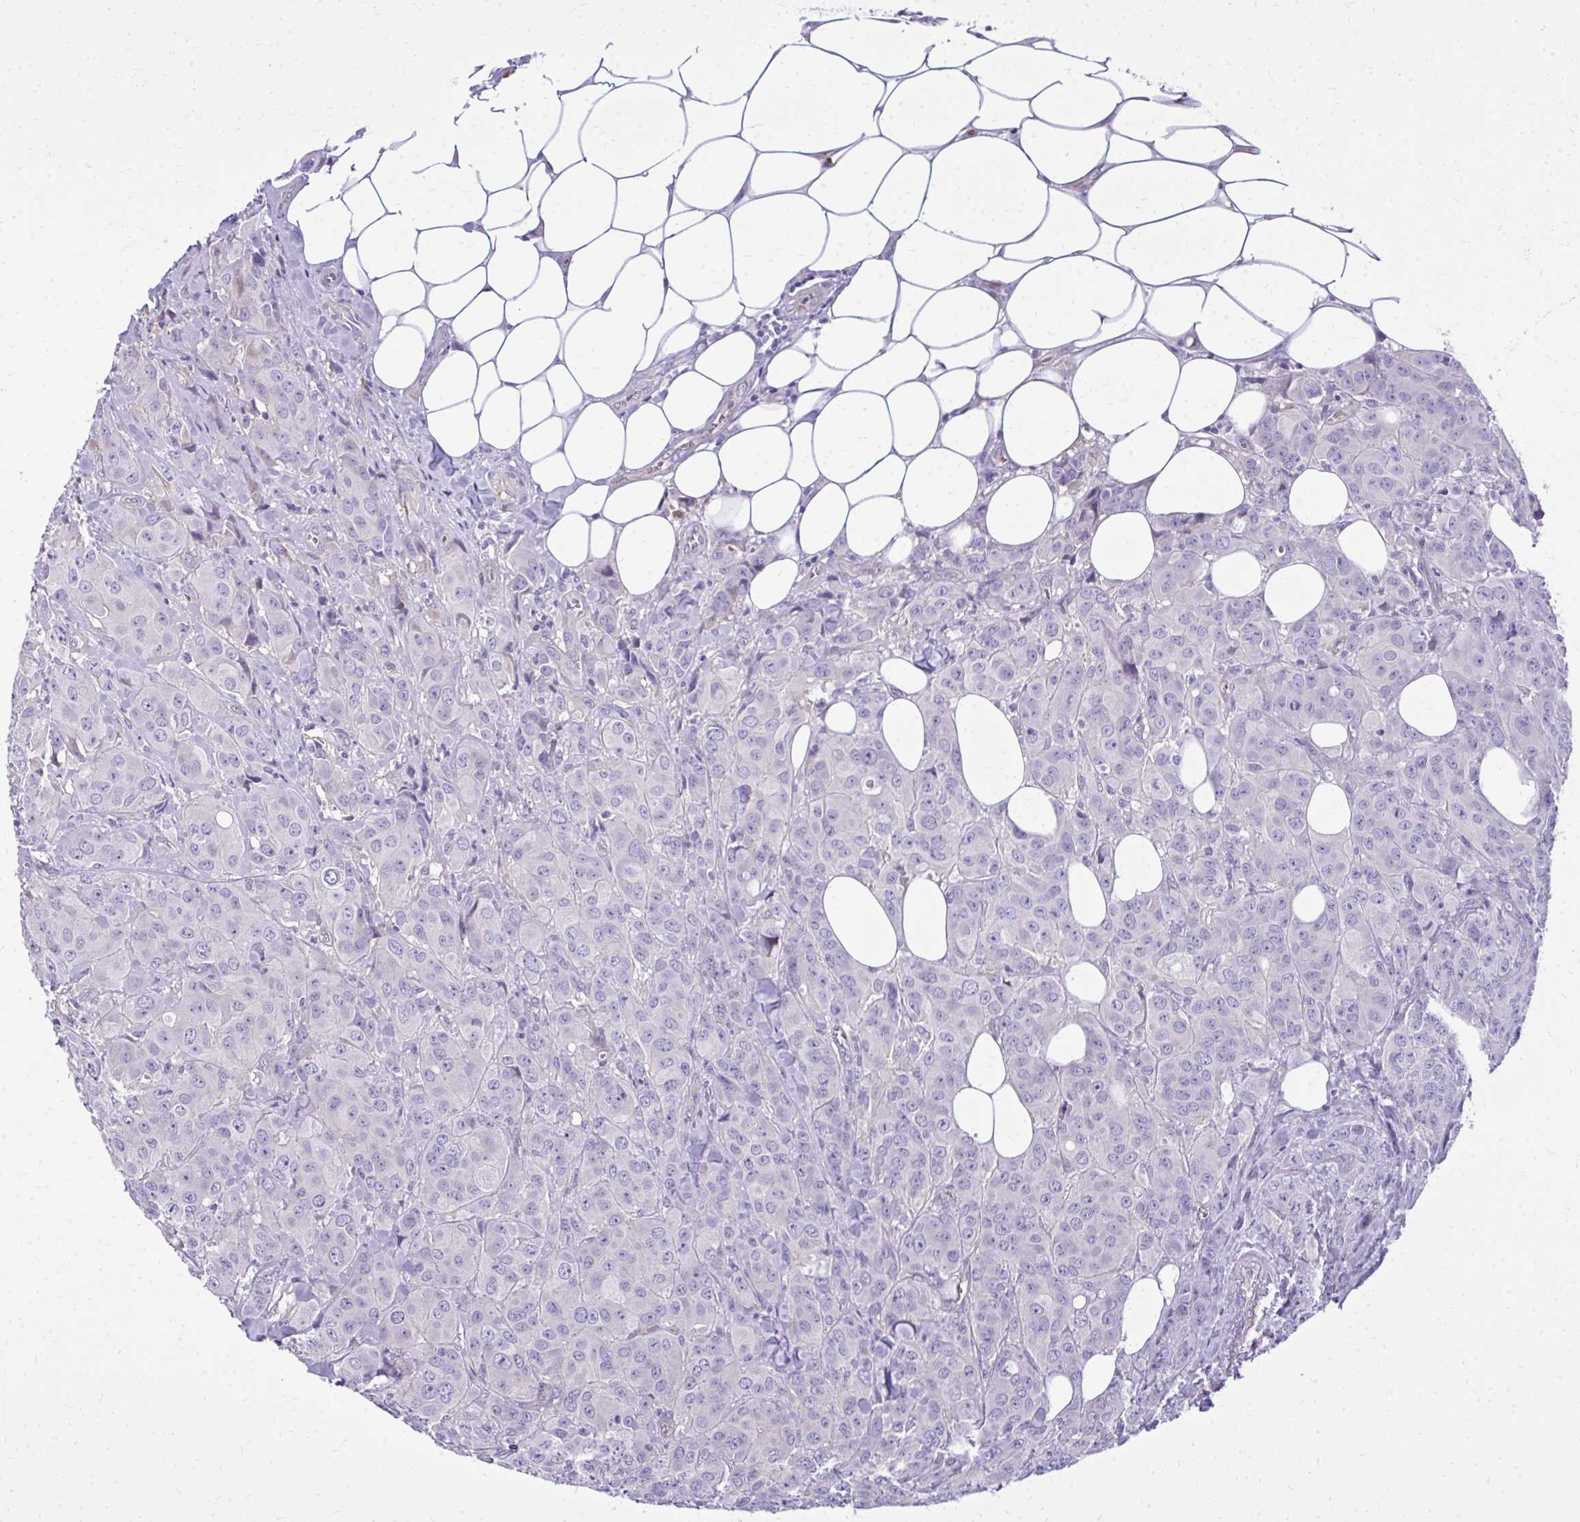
{"staining": {"intensity": "negative", "quantity": "none", "location": "none"}, "tissue": "breast cancer", "cell_type": "Tumor cells", "image_type": "cancer", "snomed": [{"axis": "morphology", "description": "Normal tissue, NOS"}, {"axis": "morphology", "description": "Duct carcinoma"}, {"axis": "topography", "description": "Breast"}], "caption": "Tumor cells are negative for protein expression in human breast cancer (invasive ductal carcinoma). (DAB immunohistochemistry with hematoxylin counter stain).", "gene": "RUNDC3B", "patient": {"sex": "female", "age": 43}}